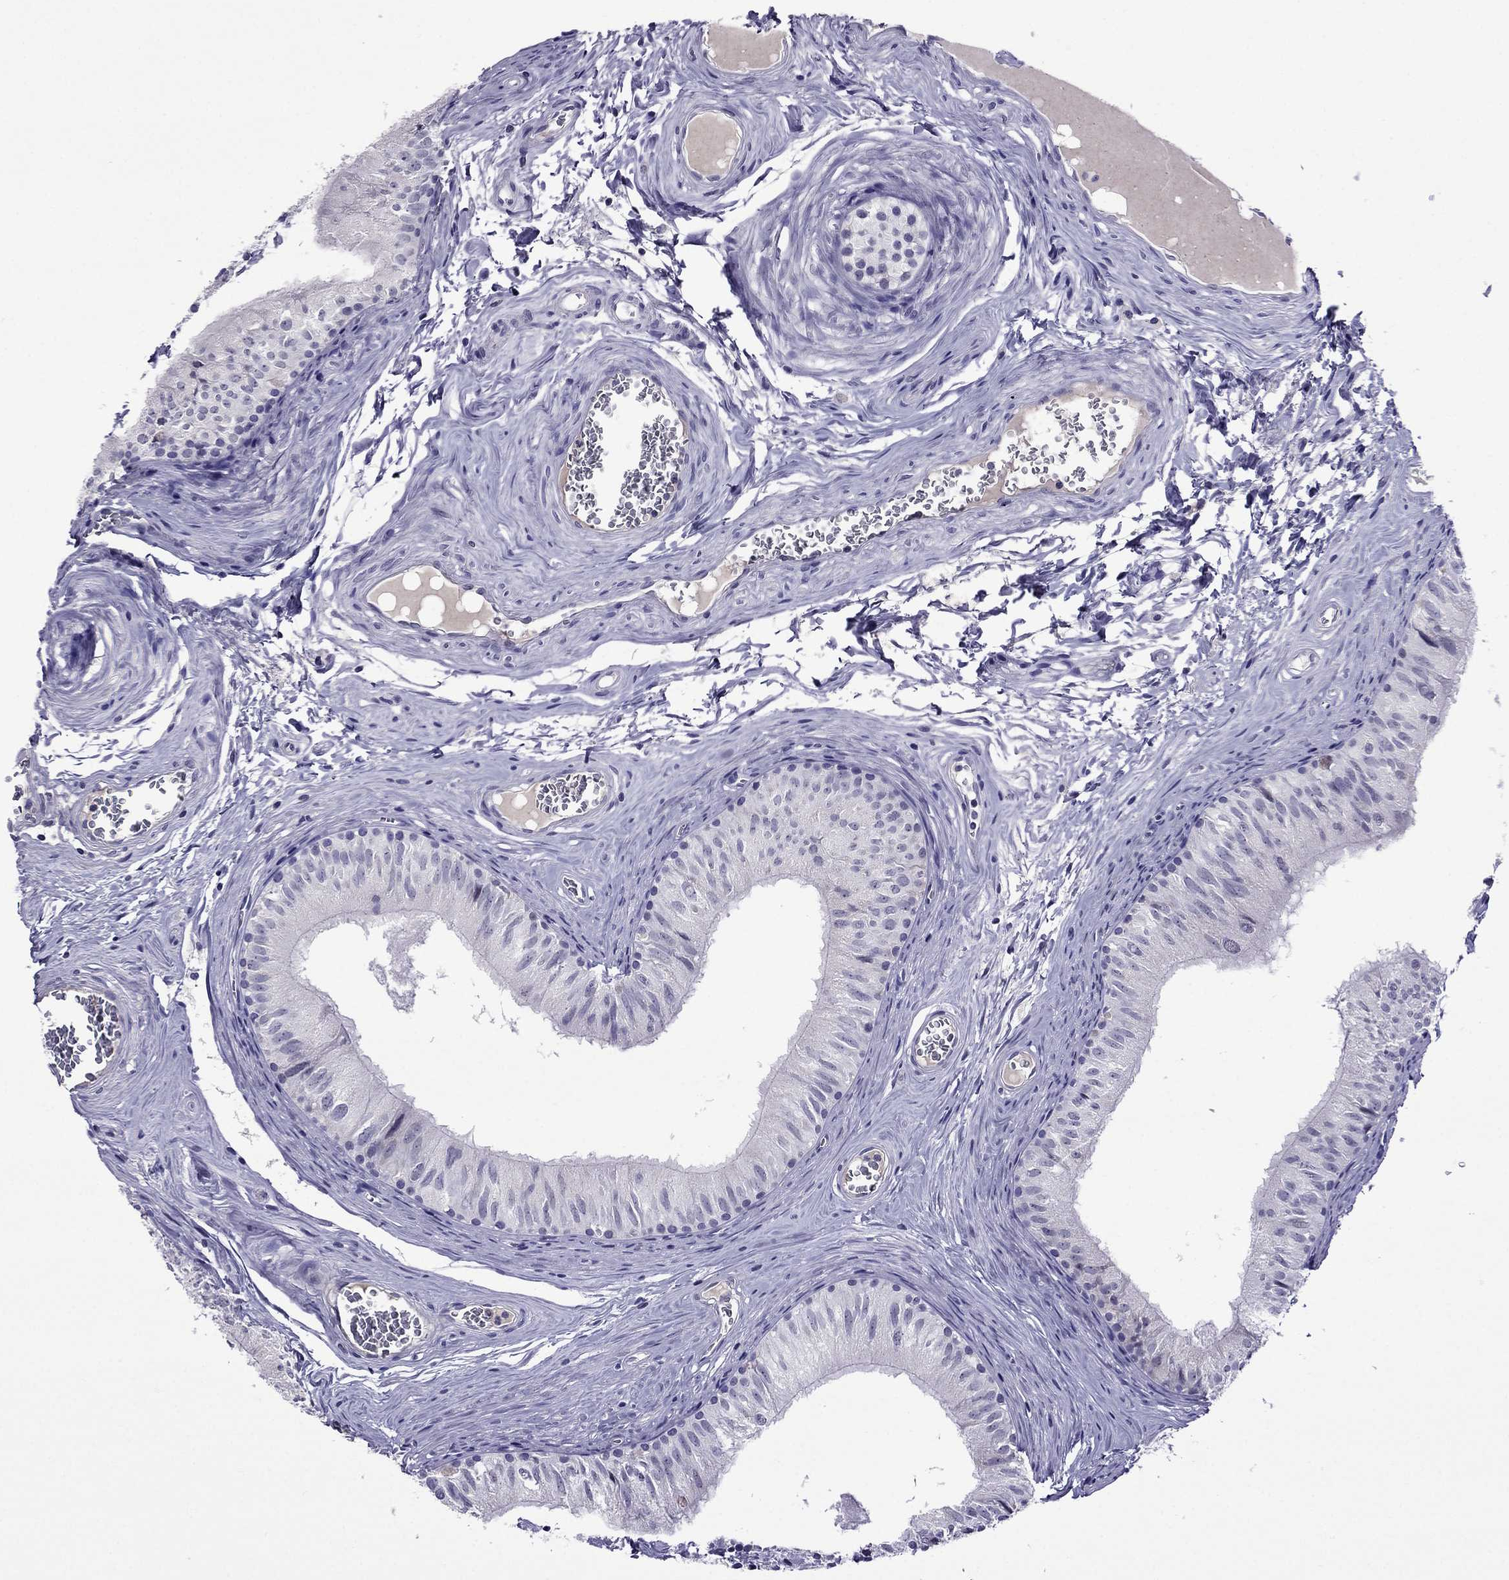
{"staining": {"intensity": "negative", "quantity": "none", "location": "none"}, "tissue": "epididymis", "cell_type": "Glandular cells", "image_type": "normal", "snomed": [{"axis": "morphology", "description": "Normal tissue, NOS"}, {"axis": "topography", "description": "Epididymis"}], "caption": "The immunohistochemistry photomicrograph has no significant expression in glandular cells of epididymis. (DAB IHC visualized using brightfield microscopy, high magnification).", "gene": "SPTBN4", "patient": {"sex": "male", "age": 52}}